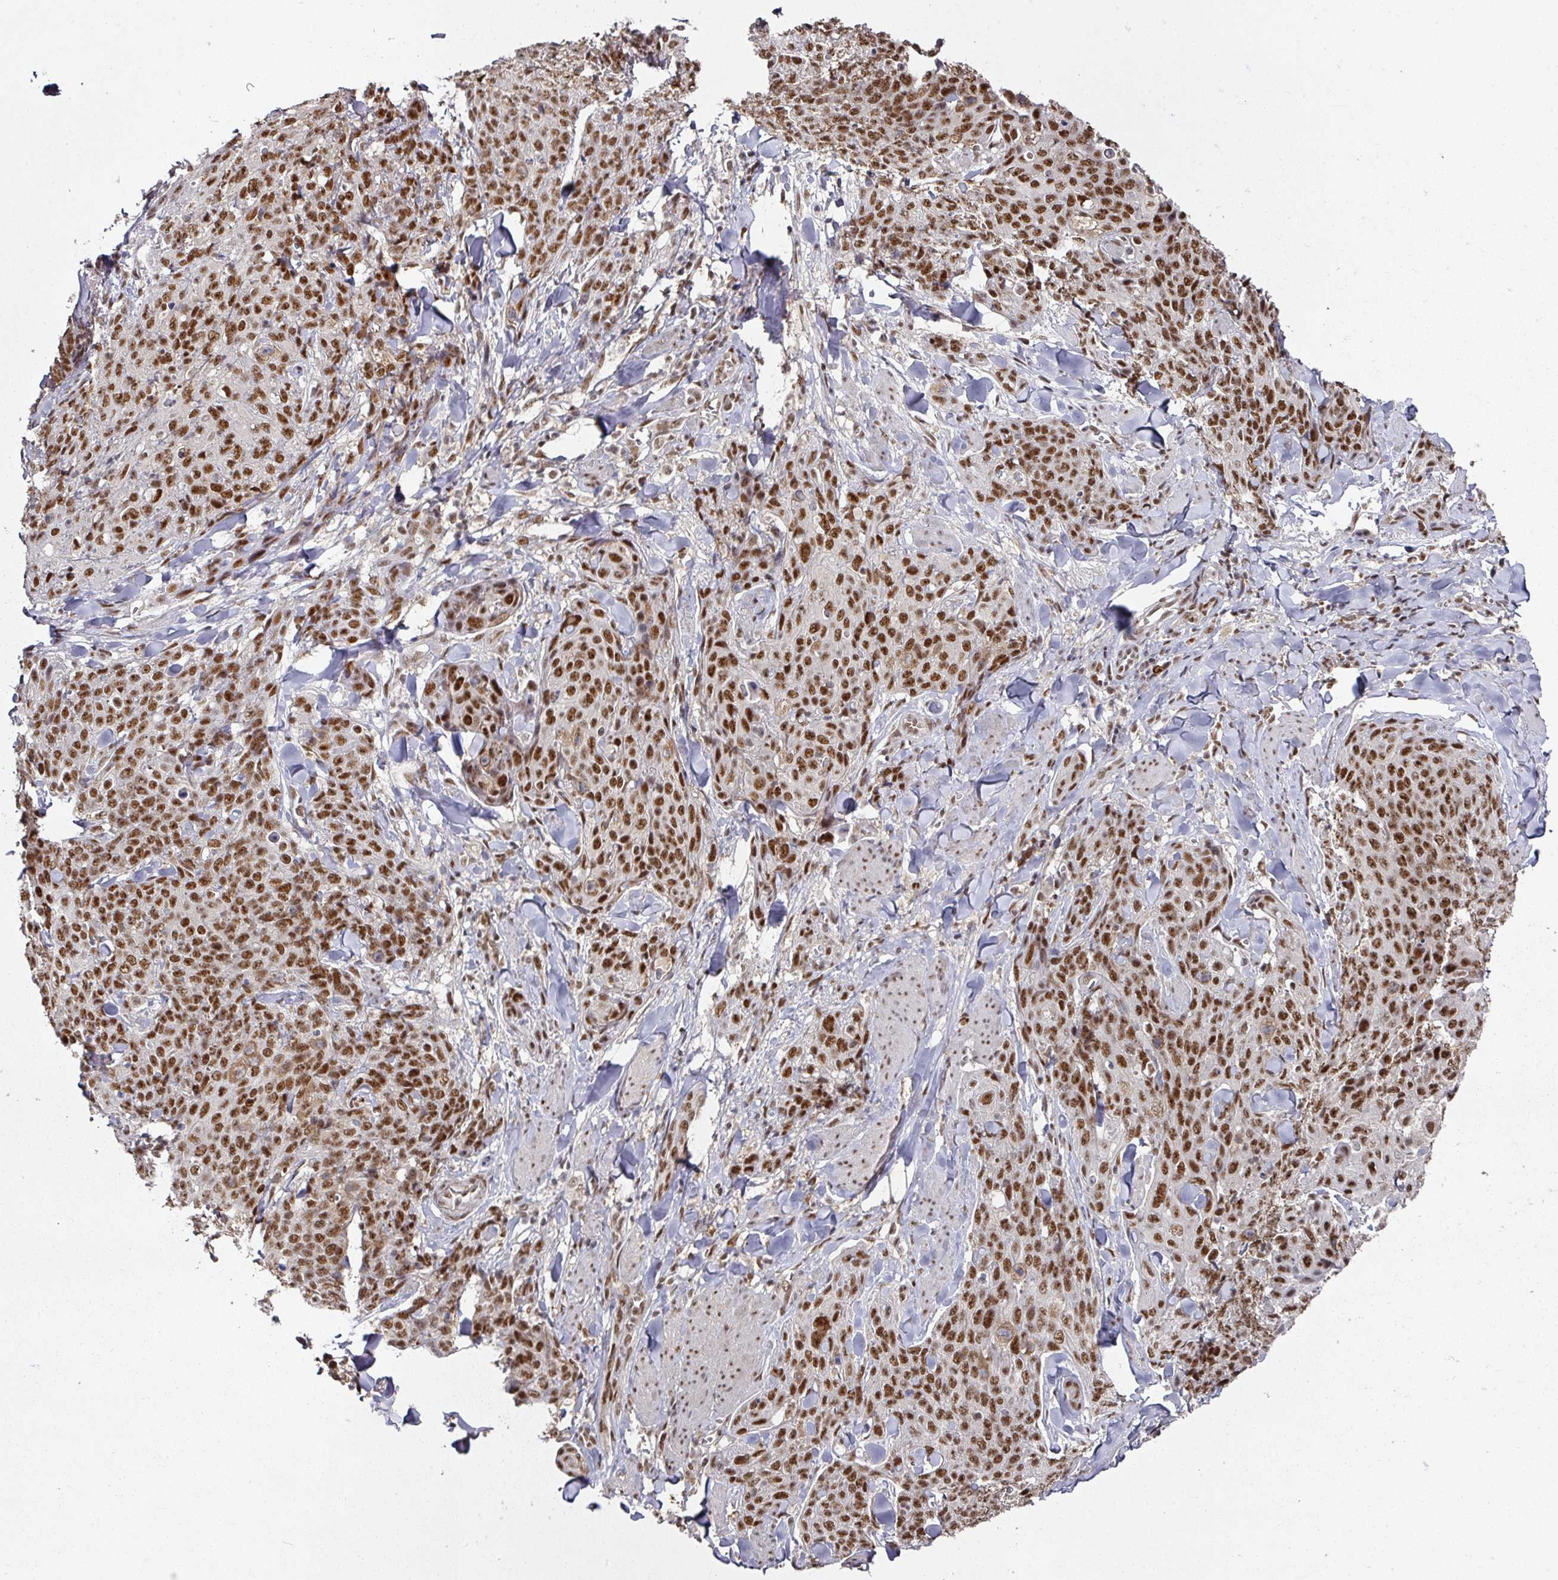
{"staining": {"intensity": "strong", "quantity": ">75%", "location": "nuclear"}, "tissue": "skin cancer", "cell_type": "Tumor cells", "image_type": "cancer", "snomed": [{"axis": "morphology", "description": "Squamous cell carcinoma, NOS"}, {"axis": "topography", "description": "Skin"}, {"axis": "topography", "description": "Vulva"}], "caption": "Immunohistochemical staining of human skin cancer displays high levels of strong nuclear protein expression in about >75% of tumor cells.", "gene": "MEPCE", "patient": {"sex": "female", "age": 85}}